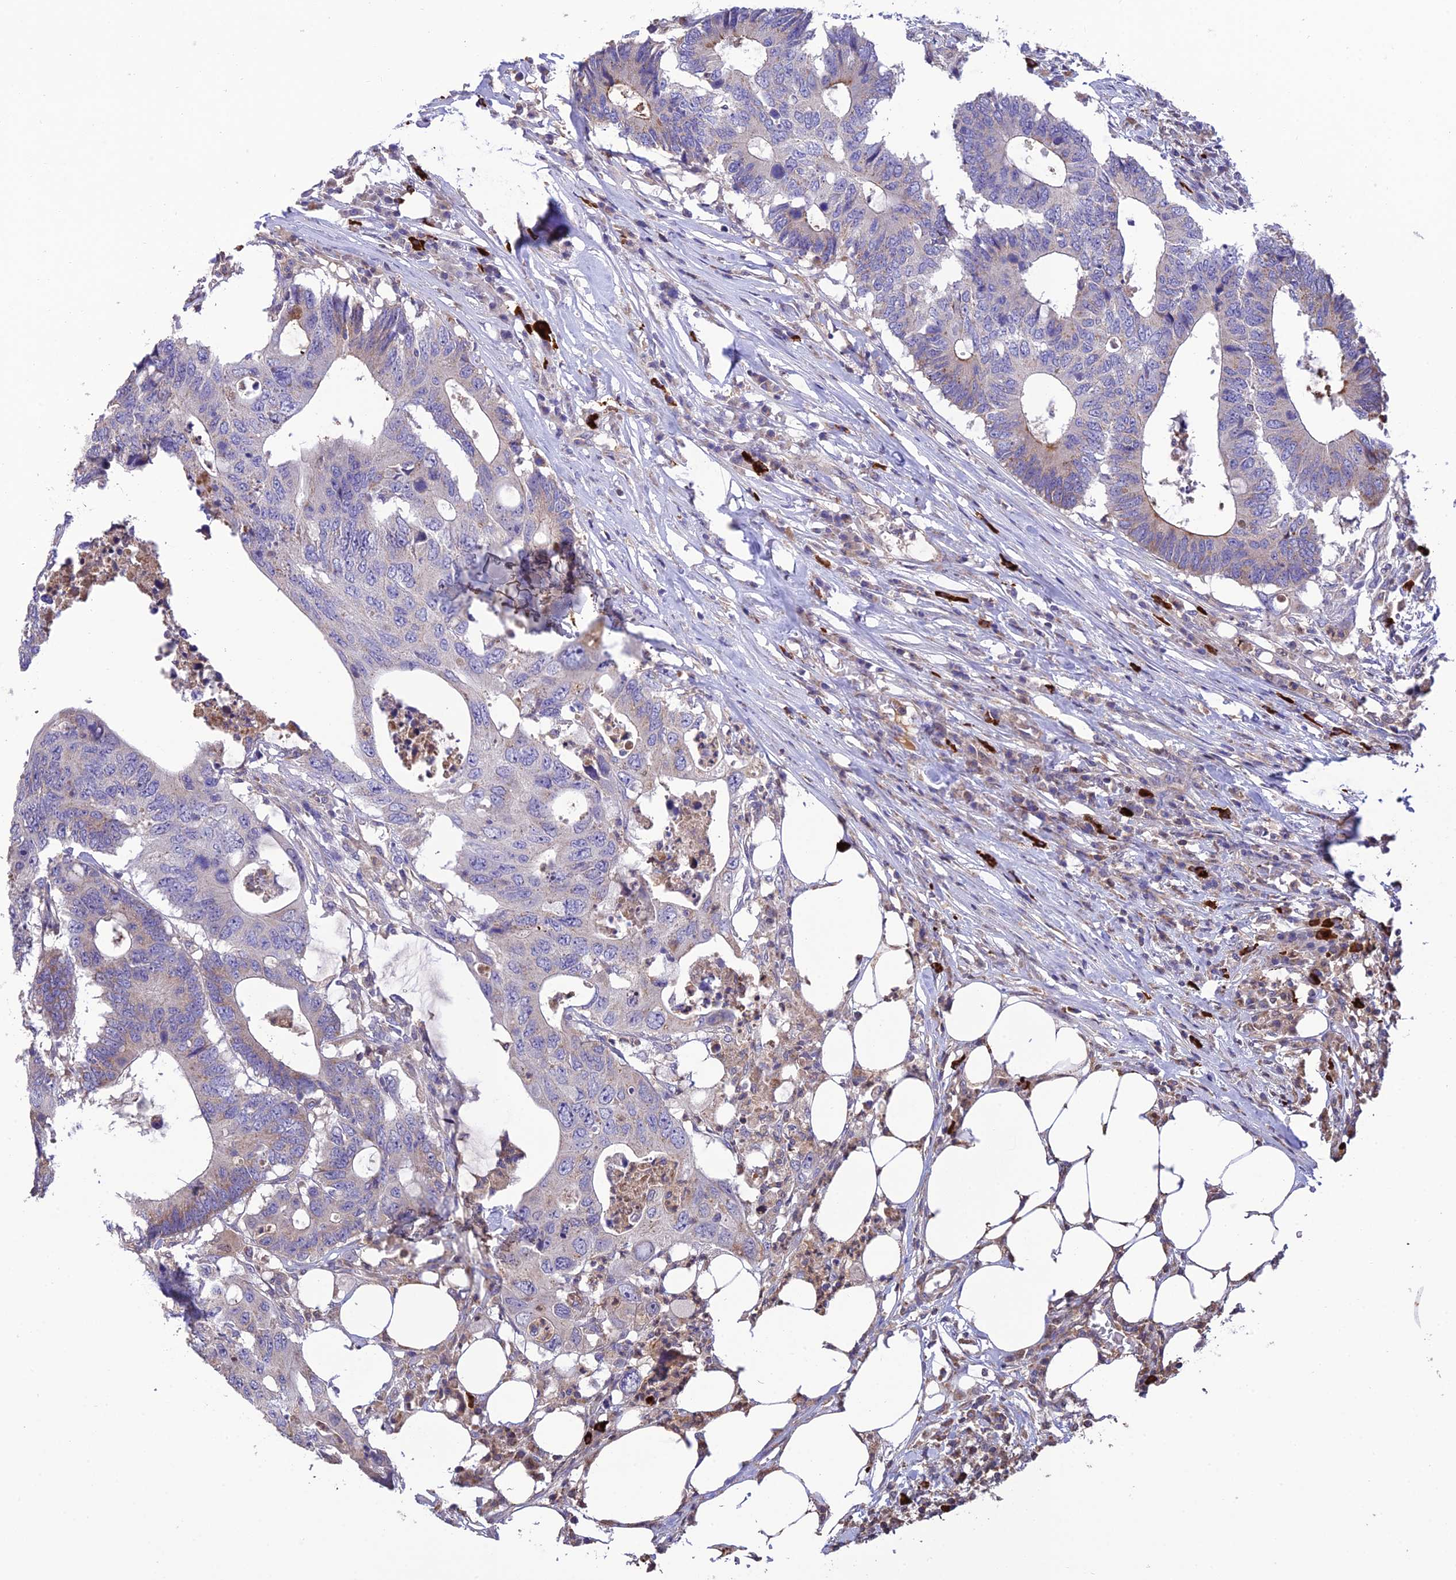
{"staining": {"intensity": "weak", "quantity": "<25%", "location": "cytoplasmic/membranous"}, "tissue": "colorectal cancer", "cell_type": "Tumor cells", "image_type": "cancer", "snomed": [{"axis": "morphology", "description": "Adenocarcinoma, NOS"}, {"axis": "topography", "description": "Colon"}], "caption": "Protein analysis of colorectal cancer displays no significant positivity in tumor cells.", "gene": "MIOS", "patient": {"sex": "male", "age": 71}}